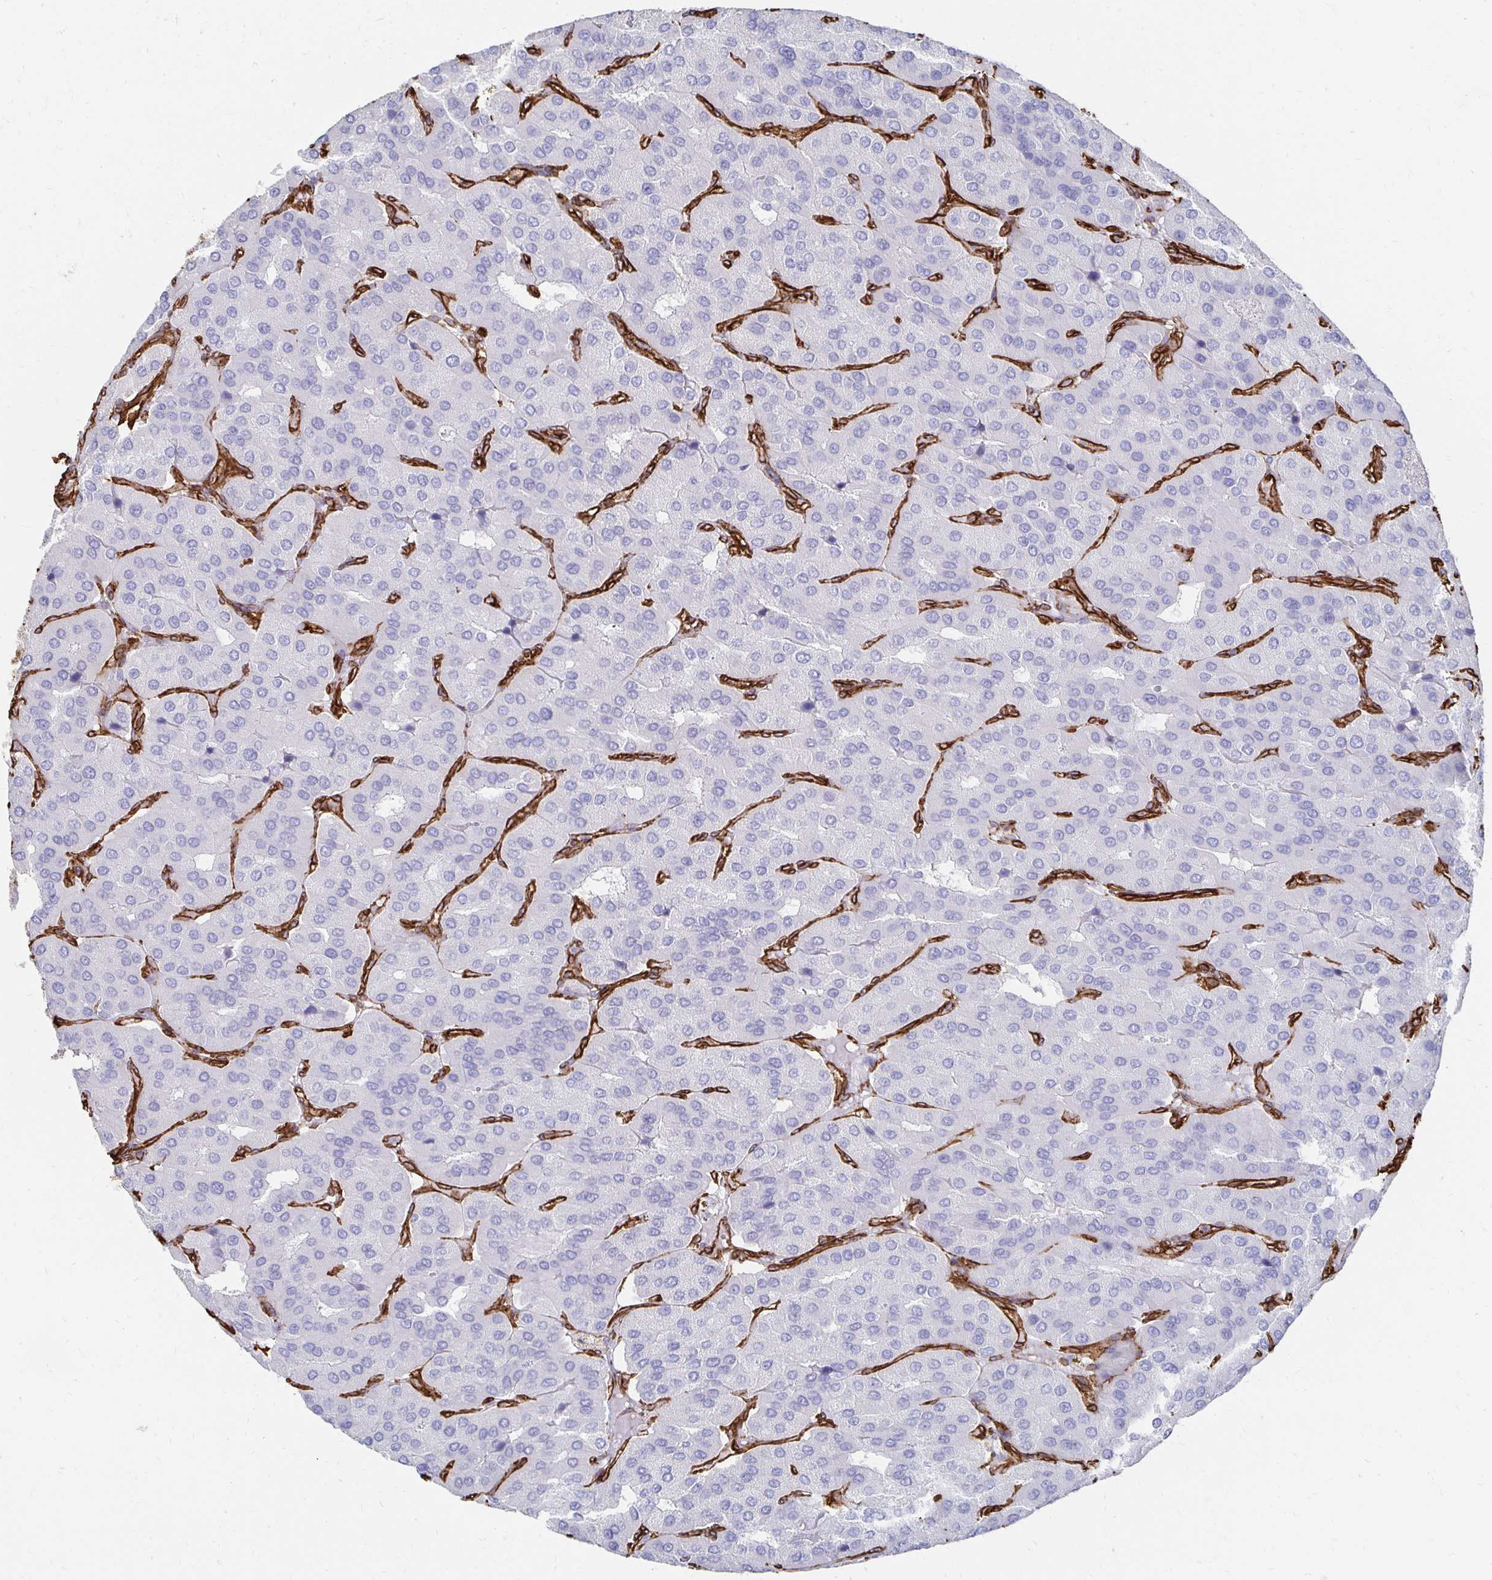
{"staining": {"intensity": "negative", "quantity": "none", "location": "none"}, "tissue": "parathyroid gland", "cell_type": "Glandular cells", "image_type": "normal", "snomed": [{"axis": "morphology", "description": "Normal tissue, NOS"}, {"axis": "morphology", "description": "Adenoma, NOS"}, {"axis": "topography", "description": "Parathyroid gland"}], "caption": "IHC image of unremarkable parathyroid gland: parathyroid gland stained with DAB reveals no significant protein staining in glandular cells. (DAB (3,3'-diaminobenzidine) immunohistochemistry (IHC) visualized using brightfield microscopy, high magnification).", "gene": "VIPR2", "patient": {"sex": "female", "age": 86}}